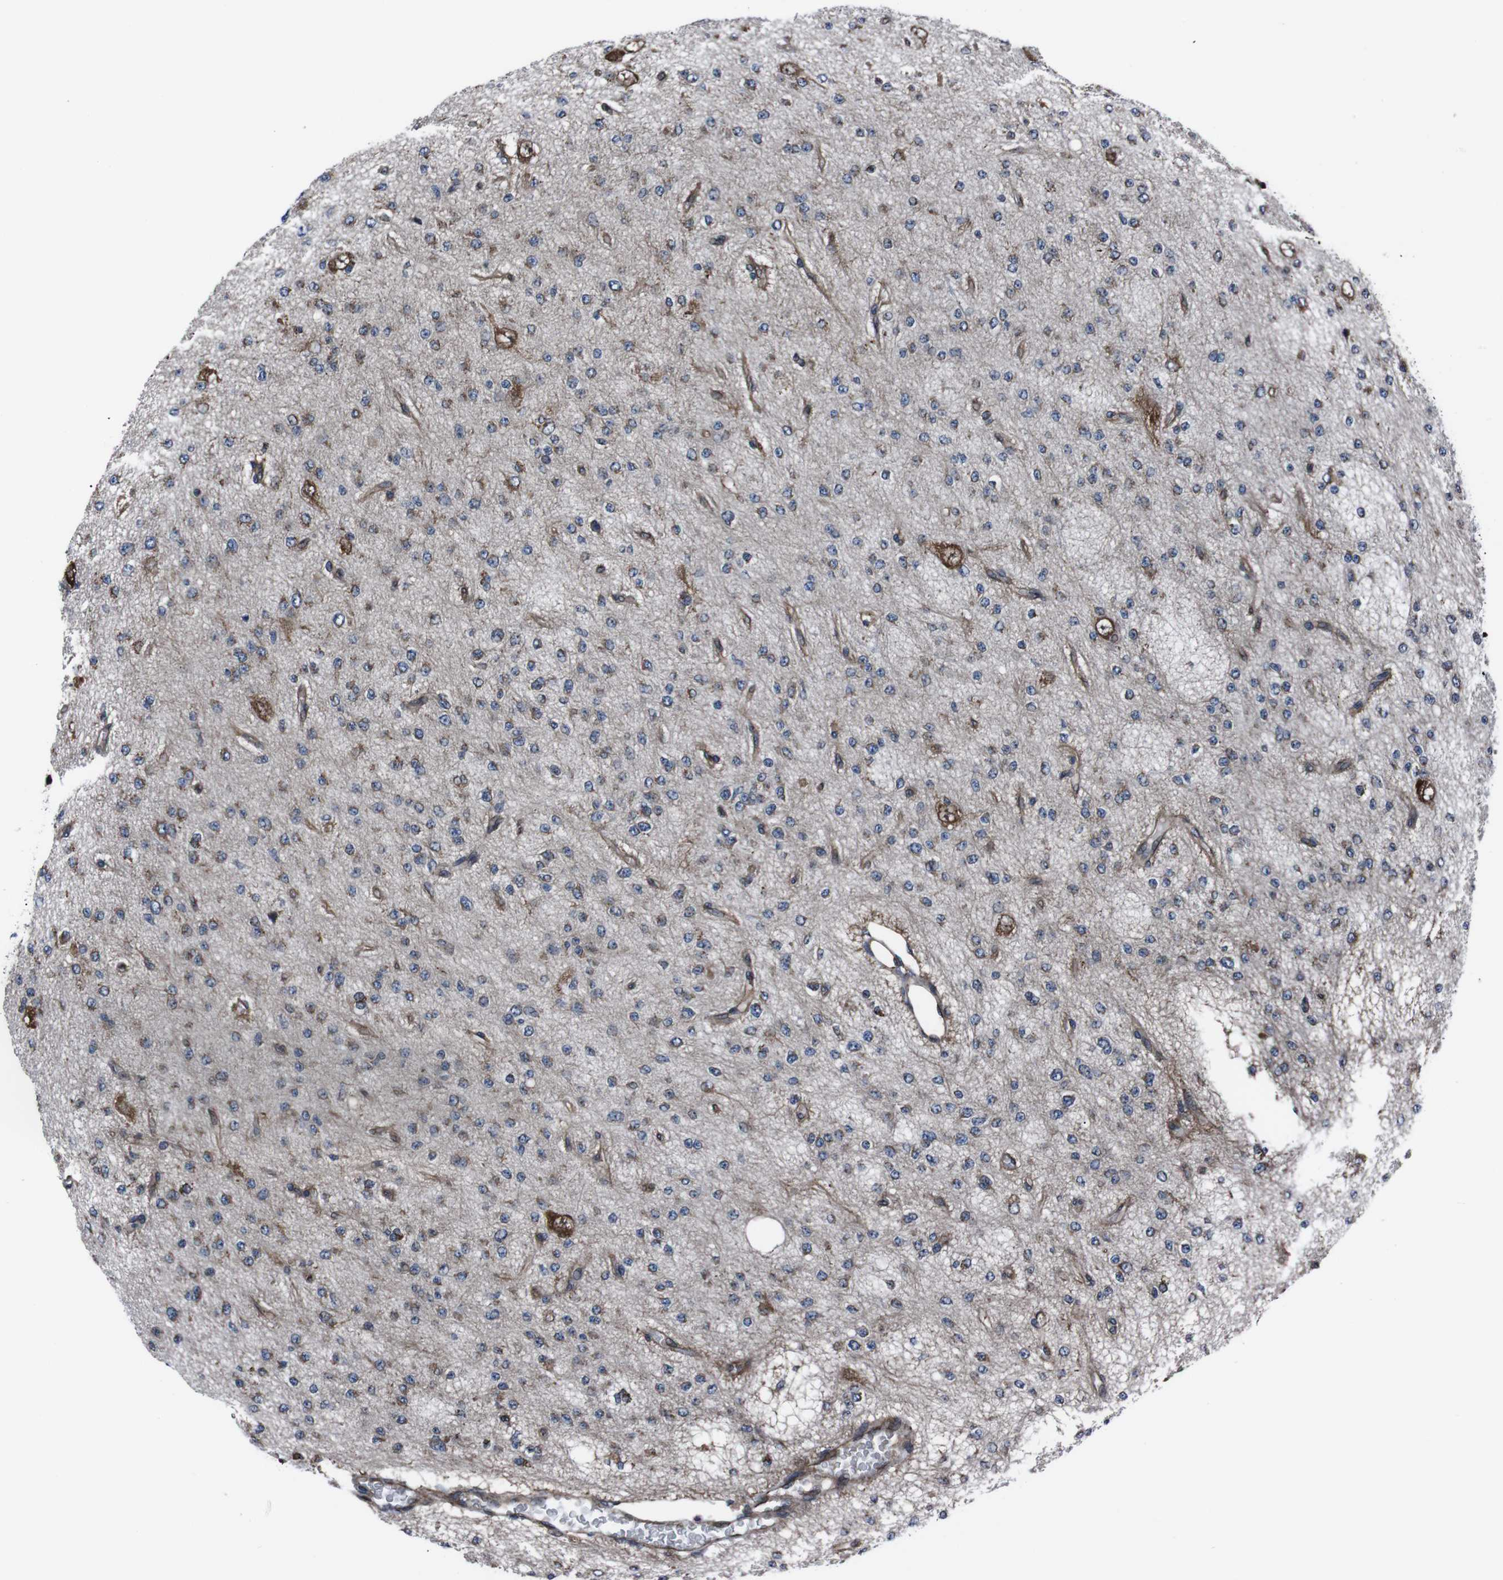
{"staining": {"intensity": "moderate", "quantity": "25%-75%", "location": "cytoplasmic/membranous"}, "tissue": "glioma", "cell_type": "Tumor cells", "image_type": "cancer", "snomed": [{"axis": "morphology", "description": "Glioma, malignant, Low grade"}, {"axis": "topography", "description": "Brain"}], "caption": "Immunohistochemical staining of glioma shows medium levels of moderate cytoplasmic/membranous protein expression in approximately 25%-75% of tumor cells.", "gene": "EIF4A2", "patient": {"sex": "male", "age": 38}}